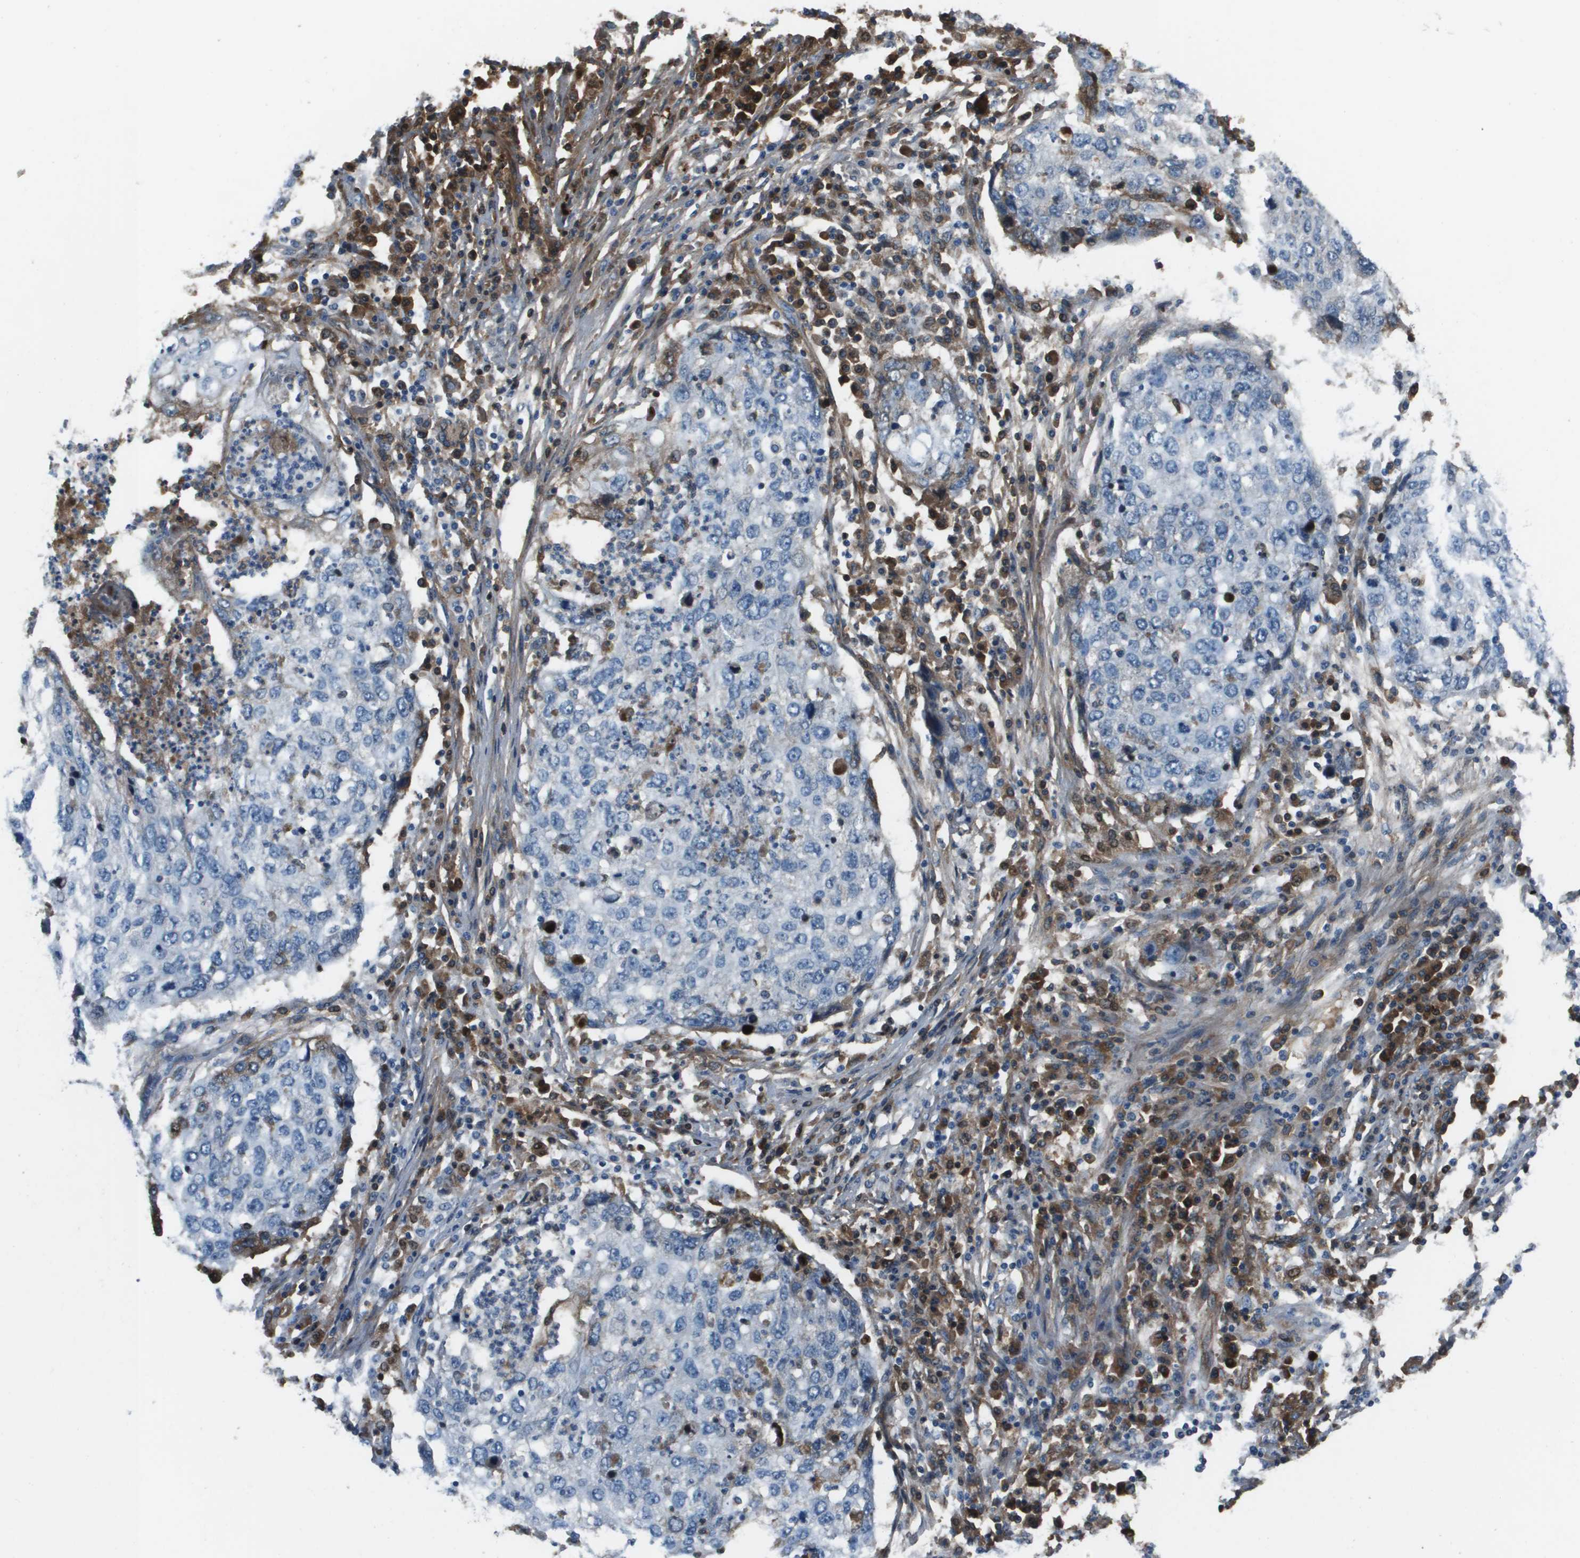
{"staining": {"intensity": "negative", "quantity": "none", "location": "none"}, "tissue": "lung cancer", "cell_type": "Tumor cells", "image_type": "cancer", "snomed": [{"axis": "morphology", "description": "Squamous cell carcinoma, NOS"}, {"axis": "topography", "description": "Lung"}], "caption": "This is an immunohistochemistry micrograph of human squamous cell carcinoma (lung). There is no positivity in tumor cells.", "gene": "PCOLCE", "patient": {"sex": "female", "age": 63}}